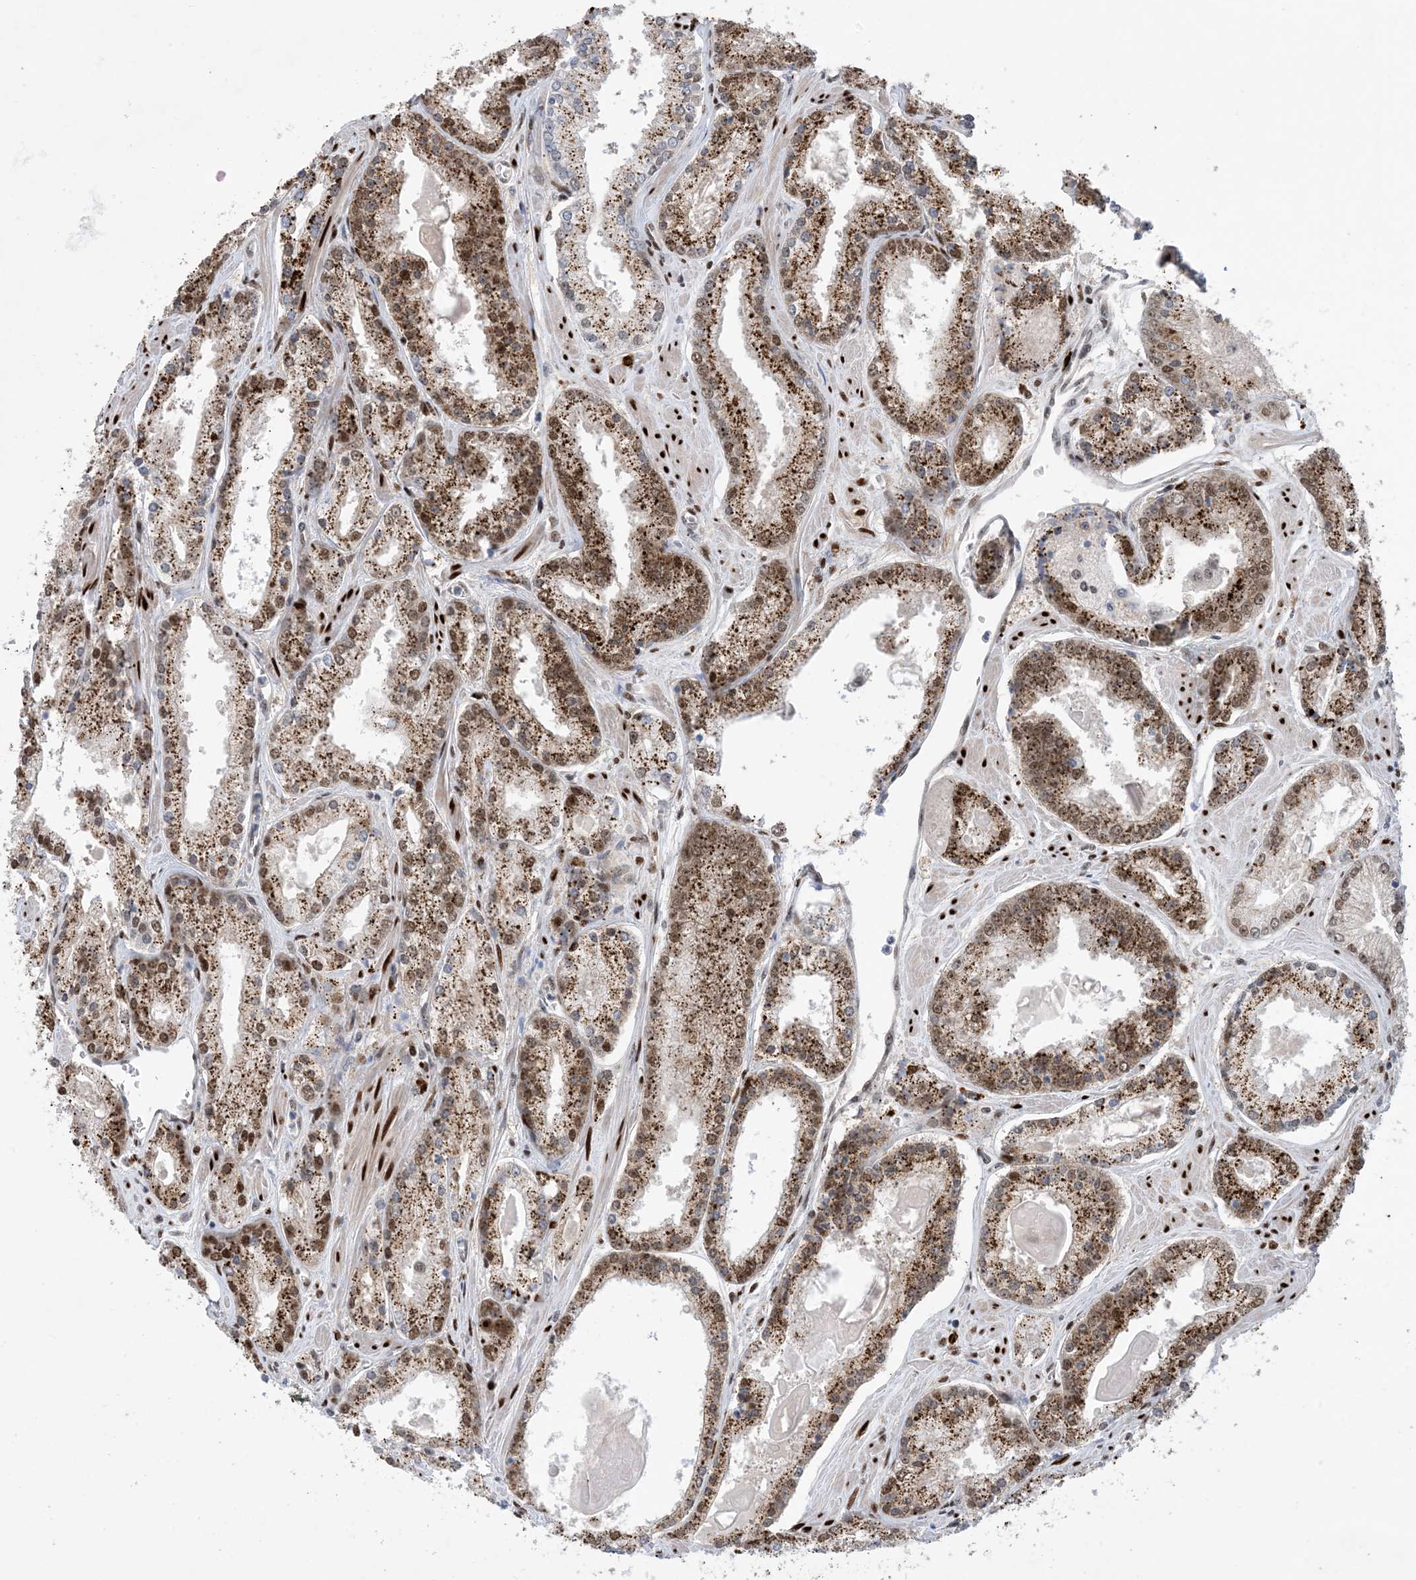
{"staining": {"intensity": "moderate", "quantity": "25%-75%", "location": "nuclear"}, "tissue": "prostate cancer", "cell_type": "Tumor cells", "image_type": "cancer", "snomed": [{"axis": "morphology", "description": "Adenocarcinoma, Low grade"}, {"axis": "topography", "description": "Prostate"}], "caption": "Protein expression analysis of prostate cancer (adenocarcinoma (low-grade)) reveals moderate nuclear staining in approximately 25%-75% of tumor cells.", "gene": "TSPYL1", "patient": {"sex": "male", "age": 54}}